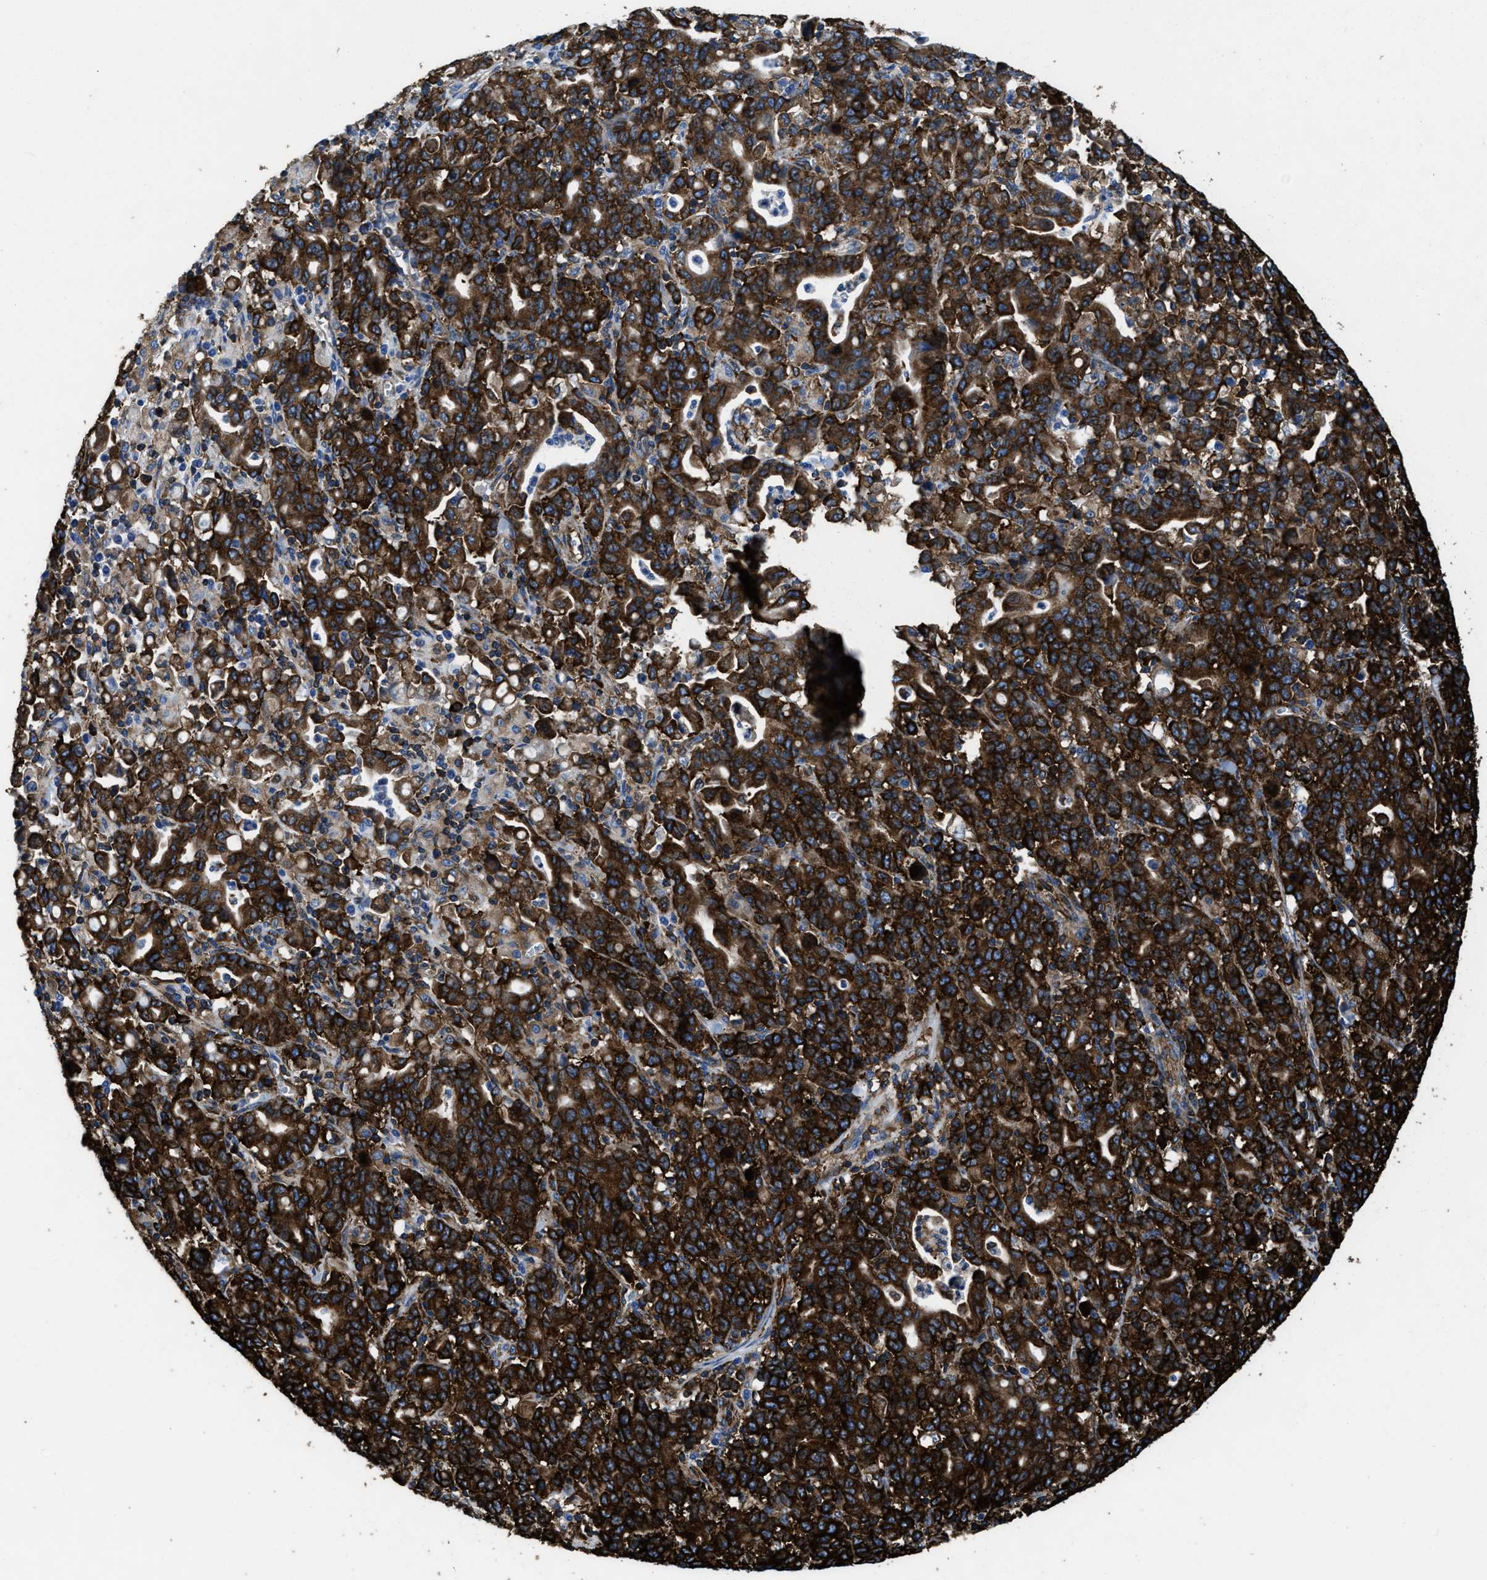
{"staining": {"intensity": "strong", "quantity": ">75%", "location": "cytoplasmic/membranous"}, "tissue": "stomach cancer", "cell_type": "Tumor cells", "image_type": "cancer", "snomed": [{"axis": "morphology", "description": "Adenocarcinoma, NOS"}, {"axis": "topography", "description": "Stomach, upper"}], "caption": "IHC micrograph of neoplastic tissue: stomach cancer (adenocarcinoma) stained using immunohistochemistry (IHC) exhibits high levels of strong protein expression localized specifically in the cytoplasmic/membranous of tumor cells, appearing as a cytoplasmic/membranous brown color.", "gene": "CAPRIN1", "patient": {"sex": "male", "age": 69}}